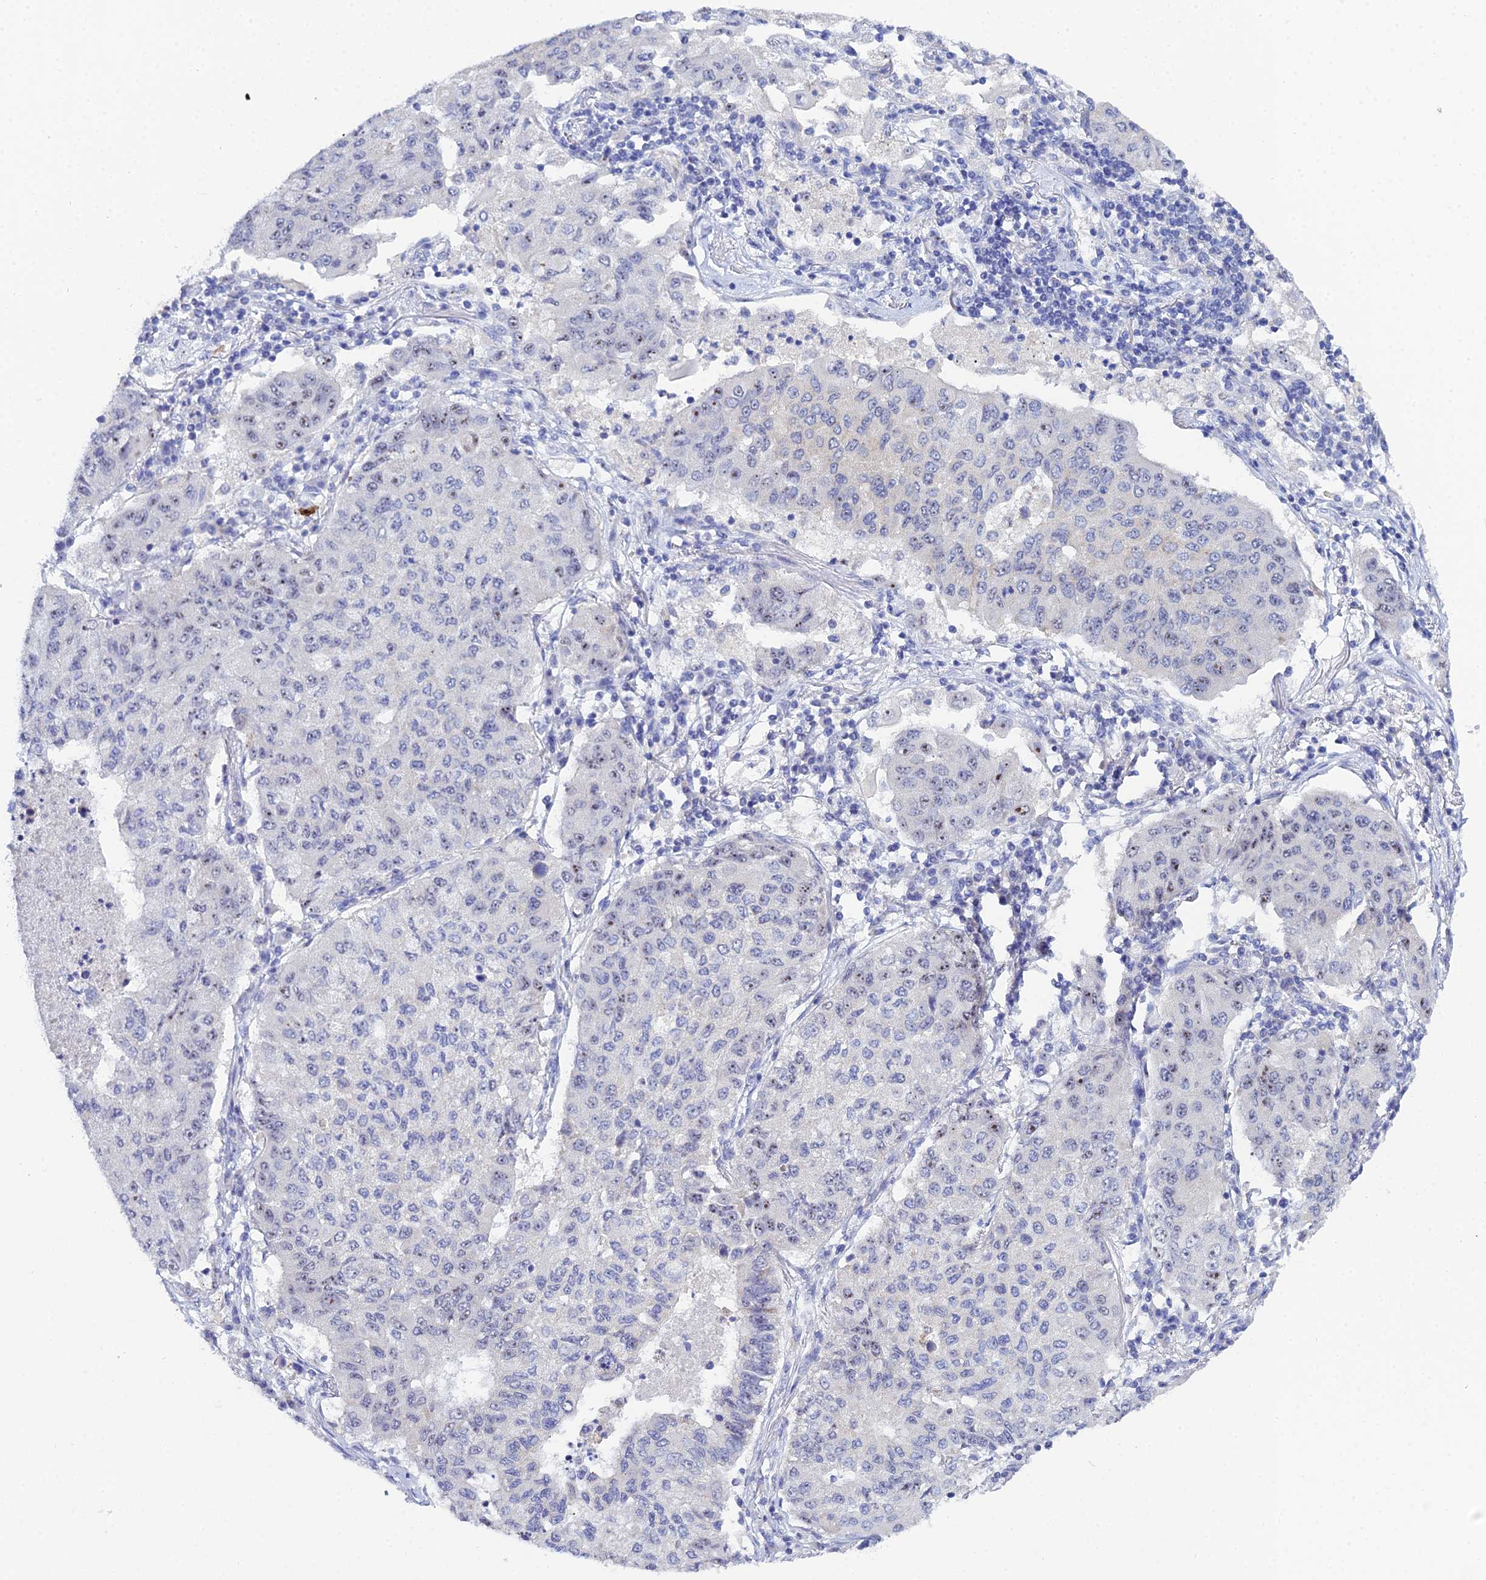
{"staining": {"intensity": "weak", "quantity": "<25%", "location": "nuclear"}, "tissue": "lung cancer", "cell_type": "Tumor cells", "image_type": "cancer", "snomed": [{"axis": "morphology", "description": "Squamous cell carcinoma, NOS"}, {"axis": "topography", "description": "Lung"}], "caption": "Micrograph shows no protein expression in tumor cells of lung cancer tissue.", "gene": "PLPP4", "patient": {"sex": "male", "age": 74}}